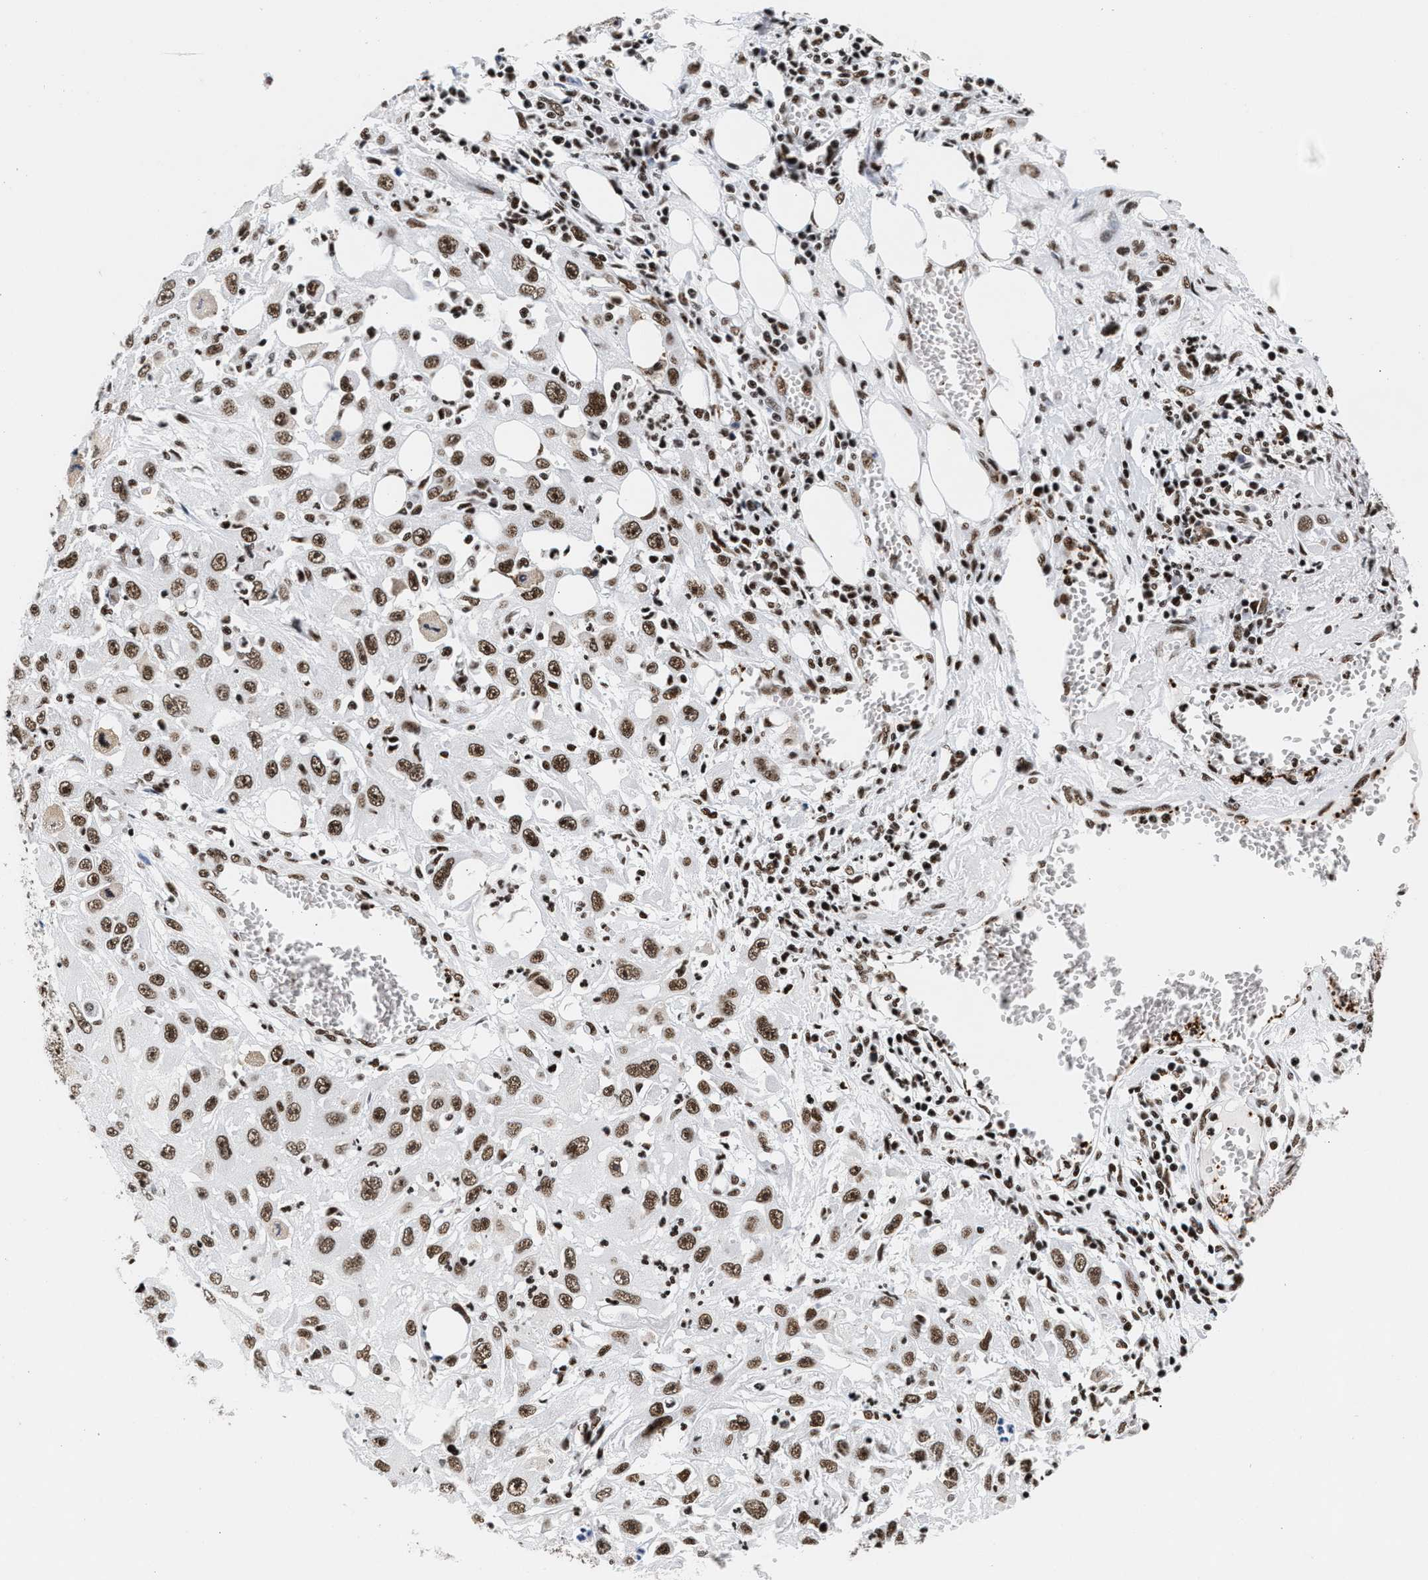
{"staining": {"intensity": "moderate", "quantity": ">75%", "location": "nuclear"}, "tissue": "skin cancer", "cell_type": "Tumor cells", "image_type": "cancer", "snomed": [{"axis": "morphology", "description": "Squamous cell carcinoma, NOS"}, {"axis": "topography", "description": "Skin"}], "caption": "Moderate nuclear protein positivity is appreciated in approximately >75% of tumor cells in squamous cell carcinoma (skin).", "gene": "RAD21", "patient": {"sex": "male", "age": 75}}